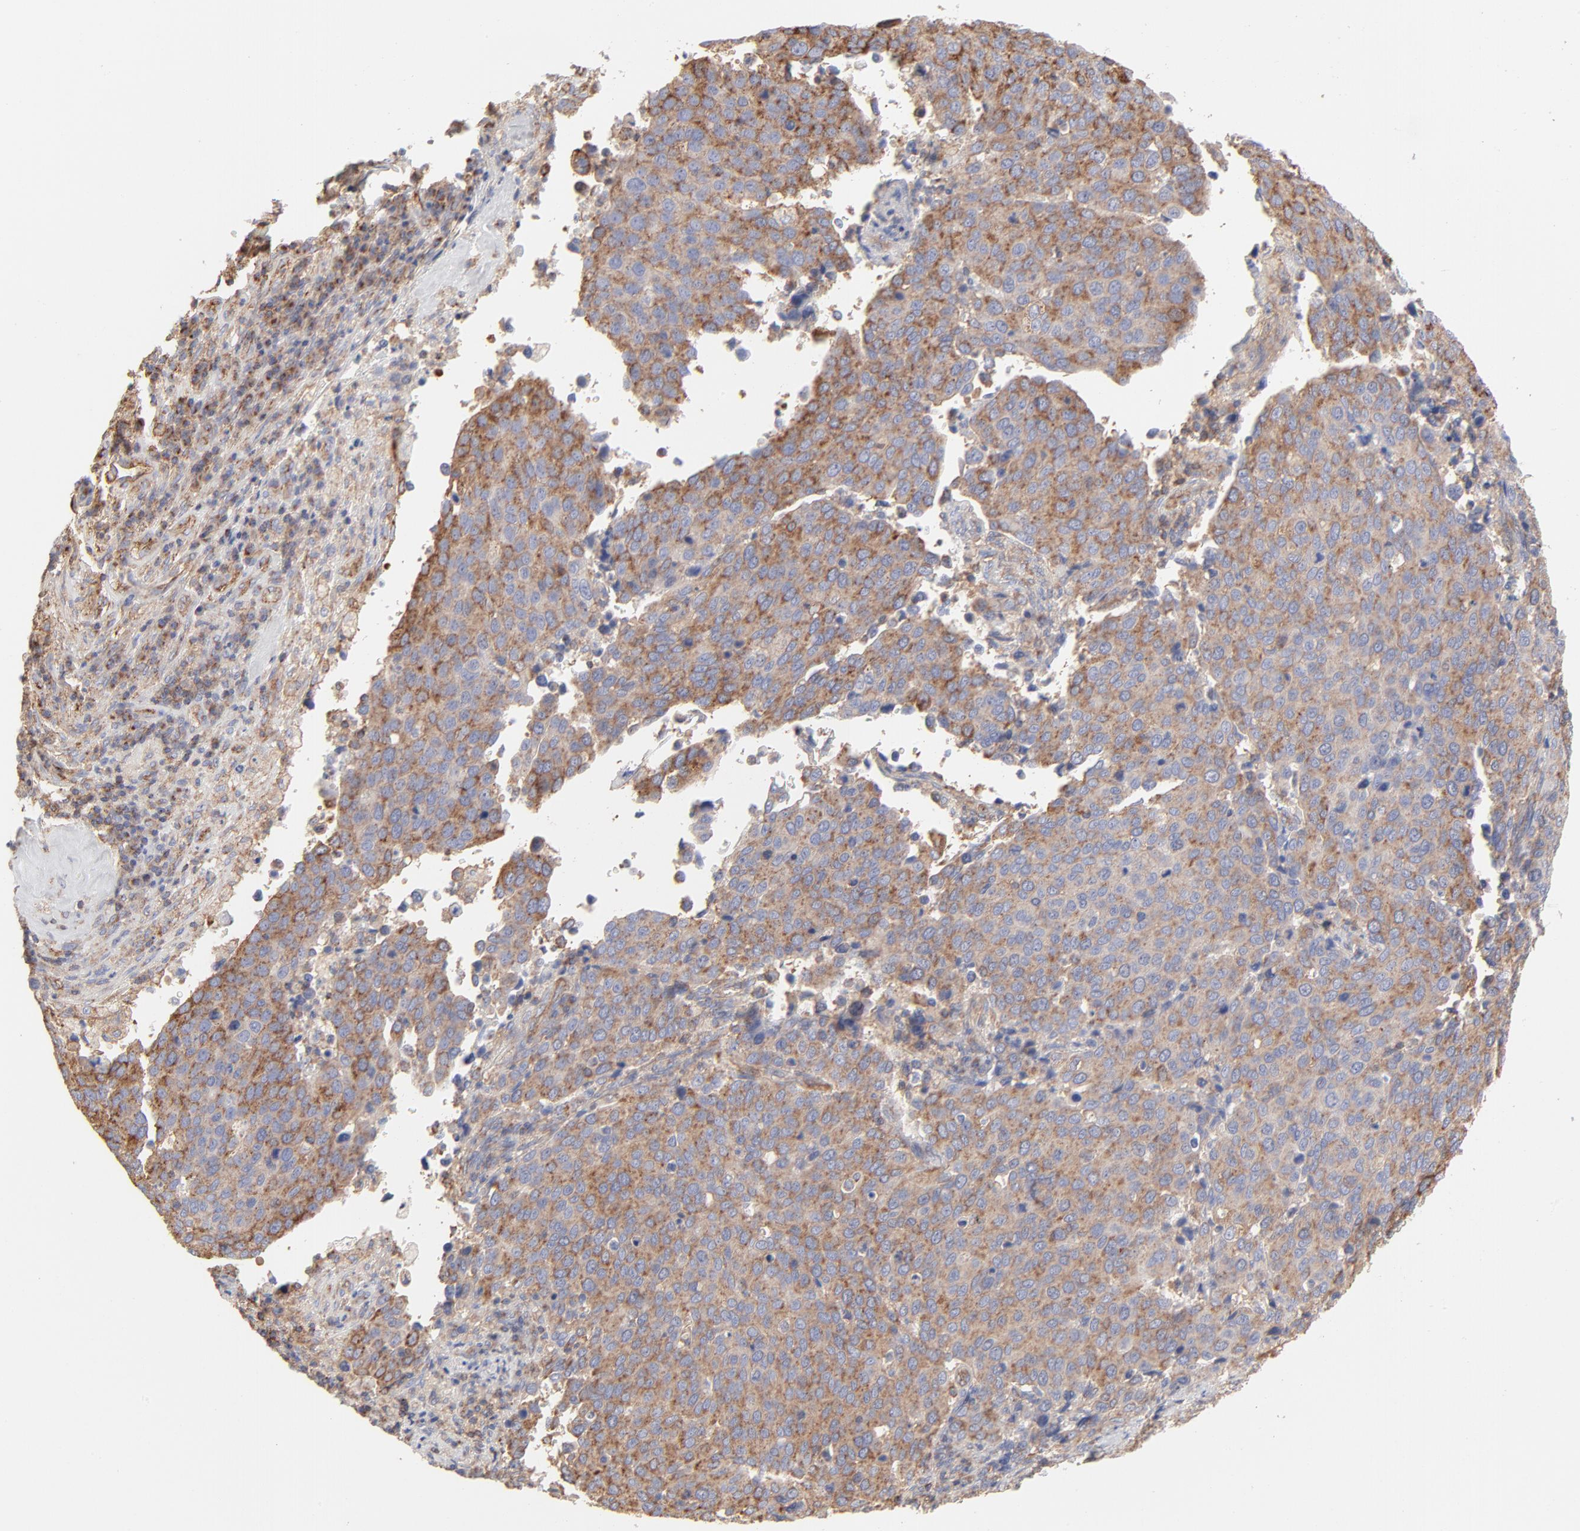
{"staining": {"intensity": "moderate", "quantity": ">75%", "location": "cytoplasmic/membranous"}, "tissue": "cervical cancer", "cell_type": "Tumor cells", "image_type": "cancer", "snomed": [{"axis": "morphology", "description": "Squamous cell carcinoma, NOS"}, {"axis": "topography", "description": "Cervix"}], "caption": "This photomicrograph reveals immunohistochemistry staining of human cervical cancer, with medium moderate cytoplasmic/membranous staining in approximately >75% of tumor cells.", "gene": "CLTB", "patient": {"sex": "female", "age": 54}}